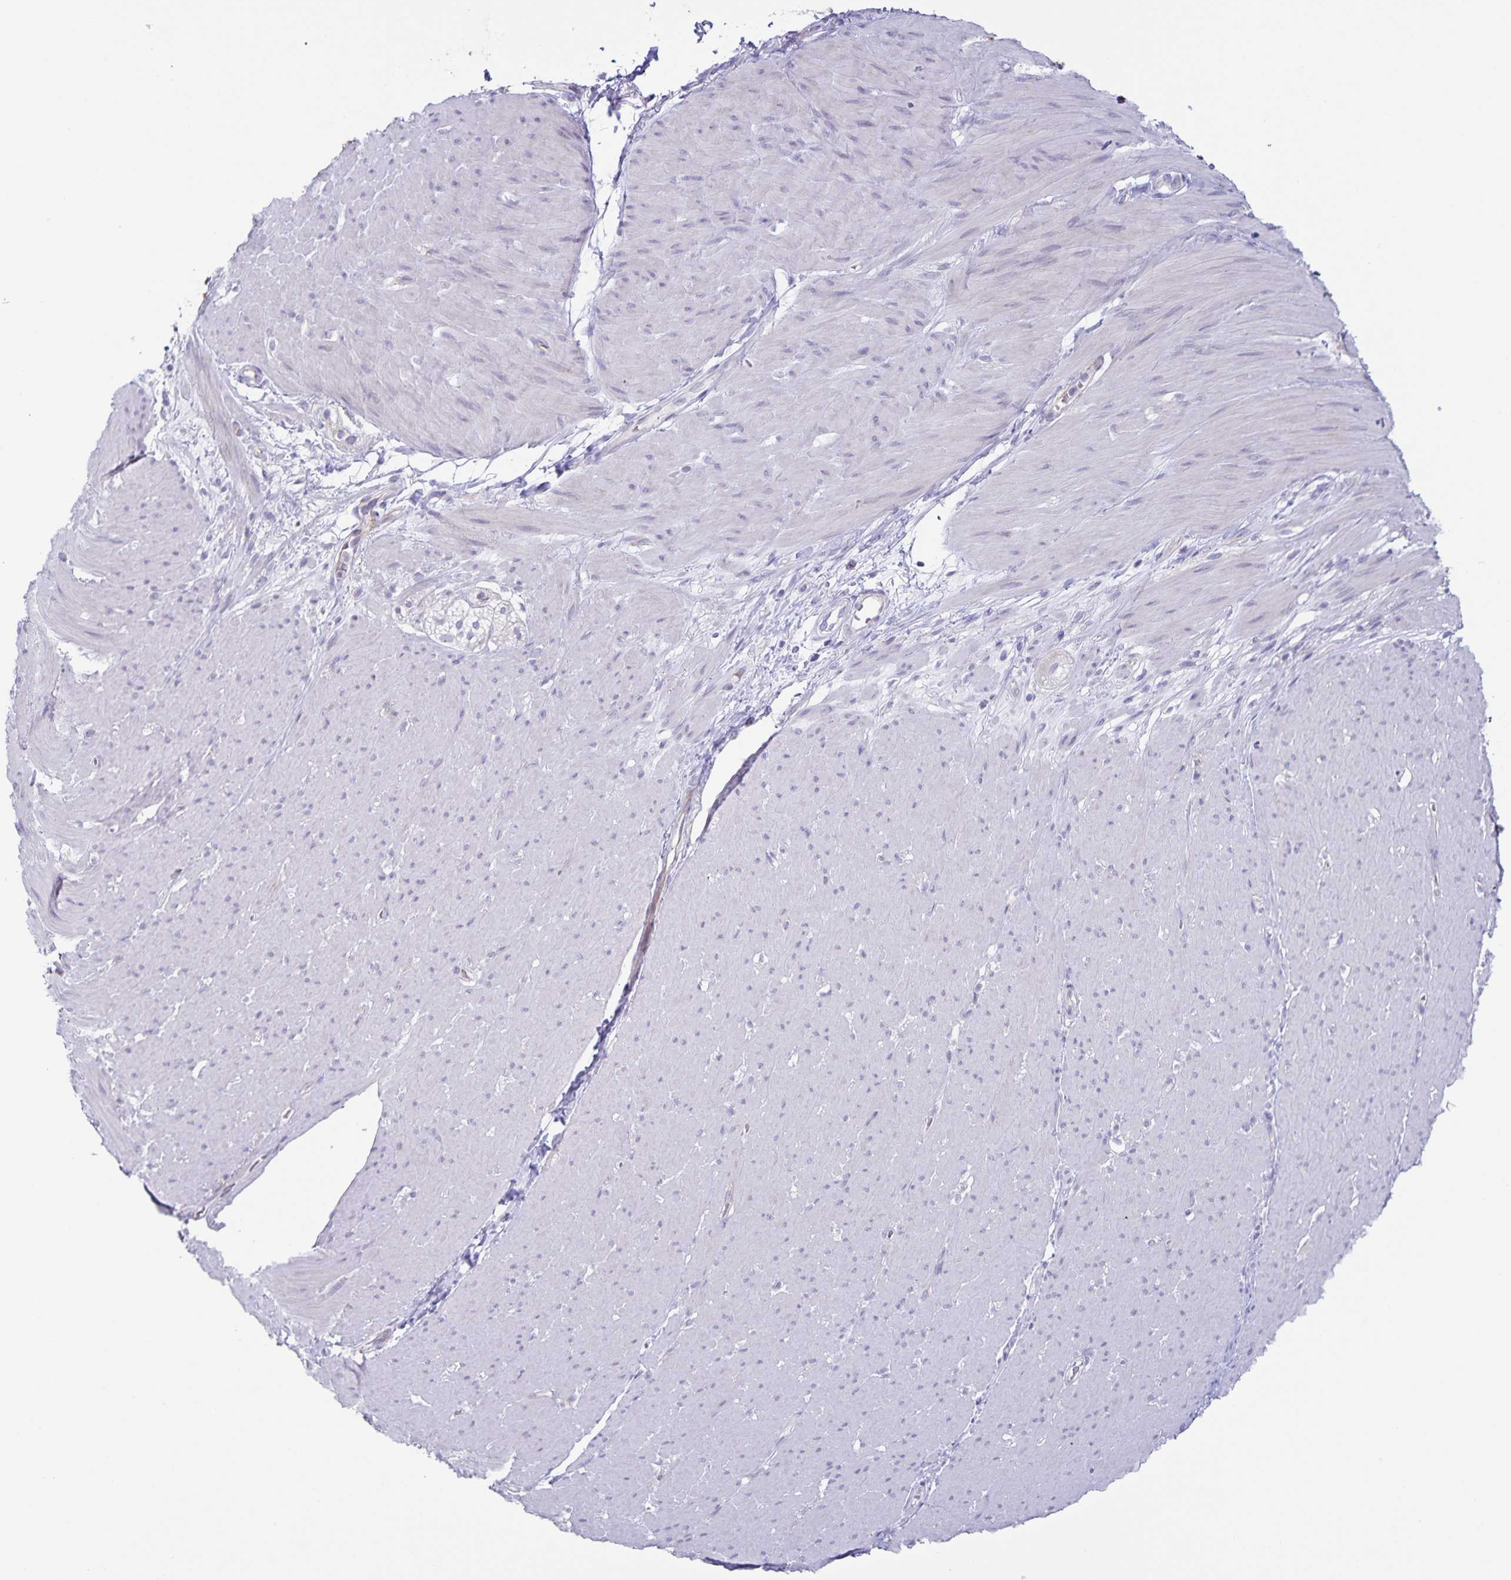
{"staining": {"intensity": "negative", "quantity": "none", "location": "none"}, "tissue": "smooth muscle", "cell_type": "Smooth muscle cells", "image_type": "normal", "snomed": [{"axis": "morphology", "description": "Normal tissue, NOS"}, {"axis": "topography", "description": "Smooth muscle"}, {"axis": "topography", "description": "Rectum"}], "caption": "Photomicrograph shows no protein staining in smooth muscle cells of normal smooth muscle. The staining was performed using DAB (3,3'-diaminobenzidine) to visualize the protein expression in brown, while the nuclei were stained in blue with hematoxylin (Magnification: 20x).", "gene": "AQP4", "patient": {"sex": "male", "age": 53}}